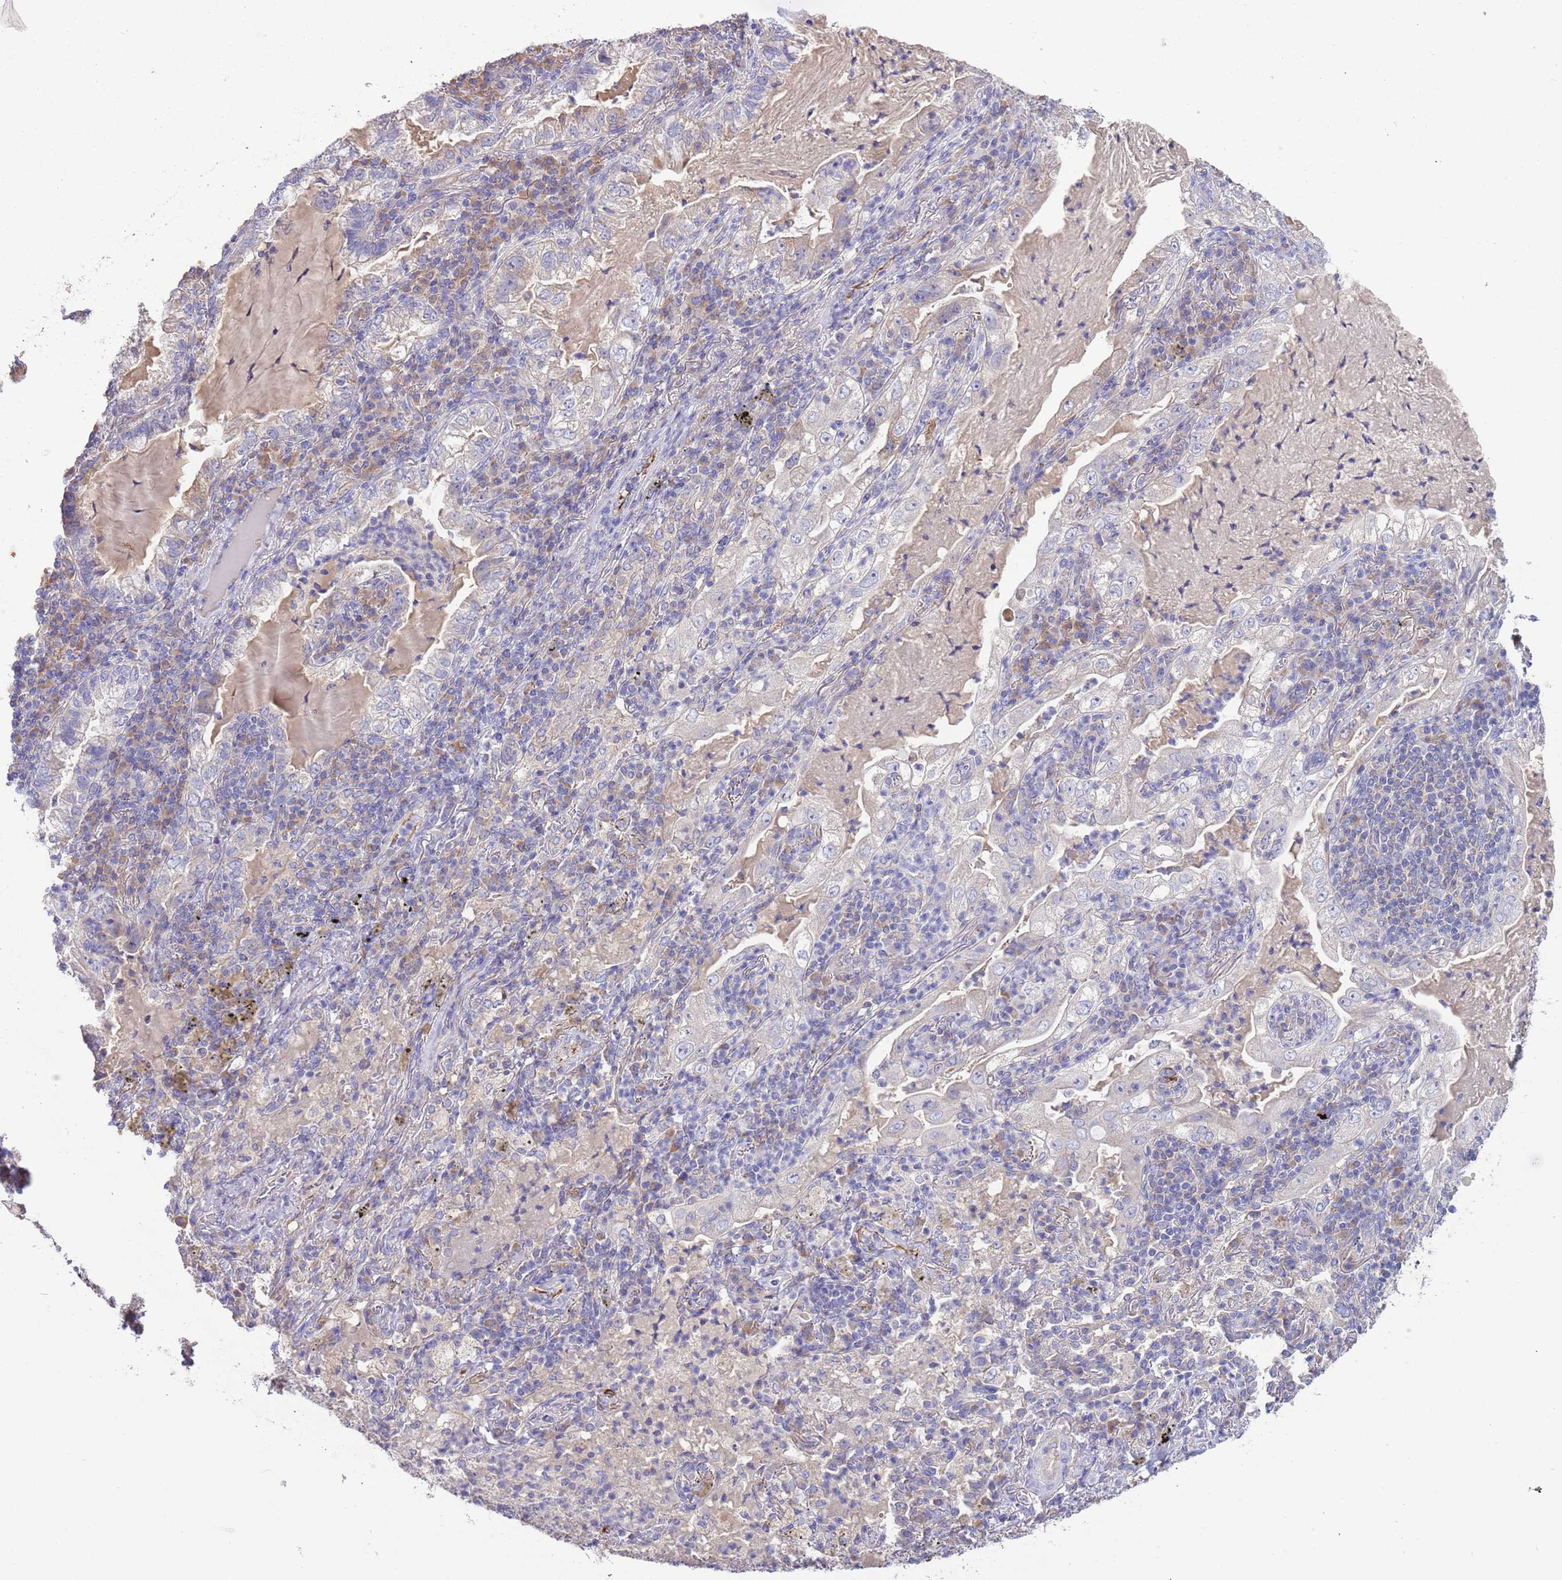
{"staining": {"intensity": "negative", "quantity": "none", "location": "none"}, "tissue": "lung cancer", "cell_type": "Tumor cells", "image_type": "cancer", "snomed": [{"axis": "morphology", "description": "Adenocarcinoma, NOS"}, {"axis": "topography", "description": "Lung"}], "caption": "Immunohistochemistry (IHC) micrograph of neoplastic tissue: adenocarcinoma (lung) stained with DAB (3,3'-diaminobenzidine) reveals no significant protein positivity in tumor cells.", "gene": "TRMO", "patient": {"sex": "female", "age": 73}}